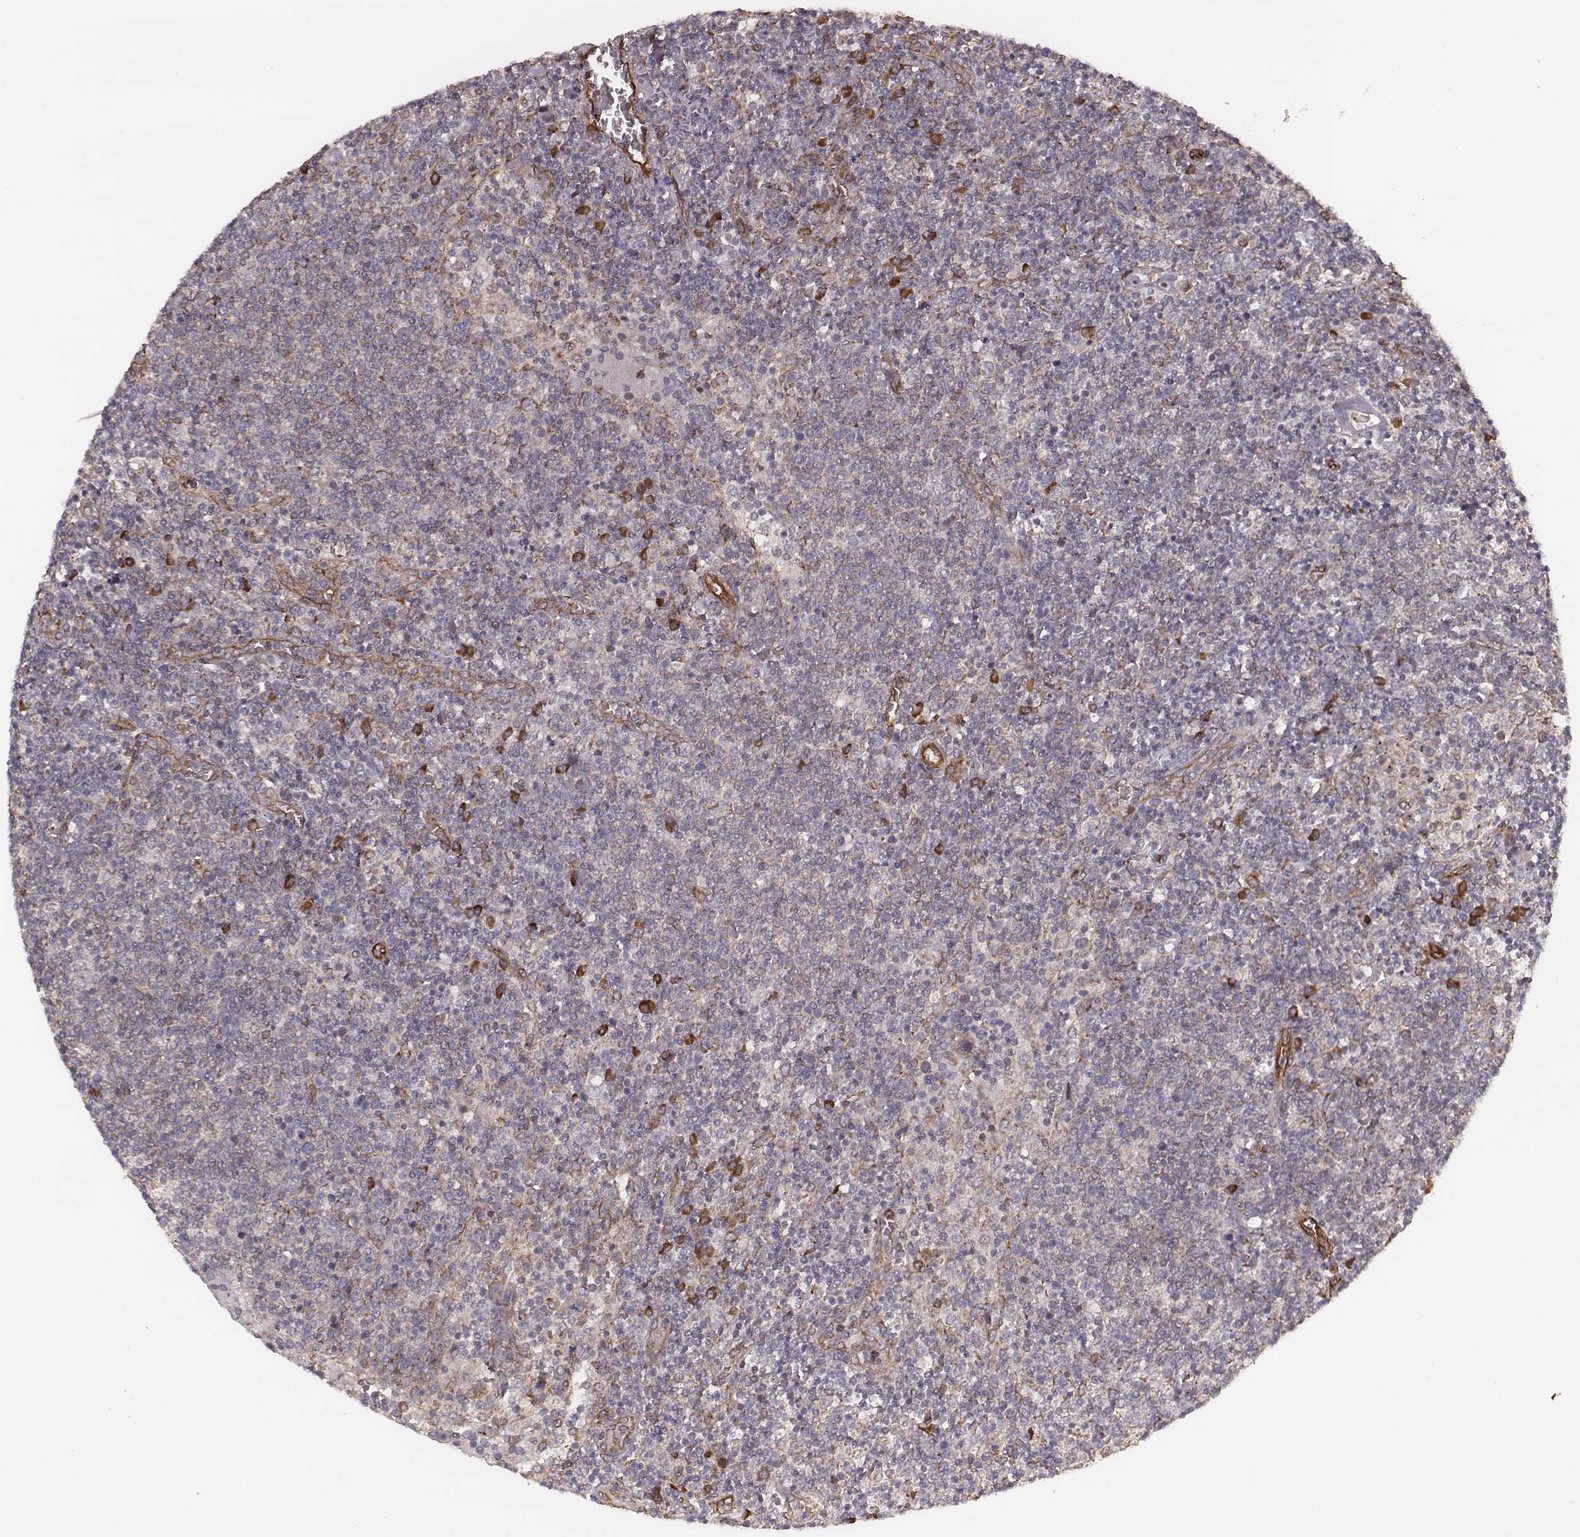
{"staining": {"intensity": "negative", "quantity": "none", "location": "none"}, "tissue": "lymphoma", "cell_type": "Tumor cells", "image_type": "cancer", "snomed": [{"axis": "morphology", "description": "Malignant lymphoma, non-Hodgkin's type, High grade"}, {"axis": "topography", "description": "Lymph node"}], "caption": "A histopathology image of human lymphoma is negative for staining in tumor cells.", "gene": "PALMD", "patient": {"sex": "male", "age": 61}}